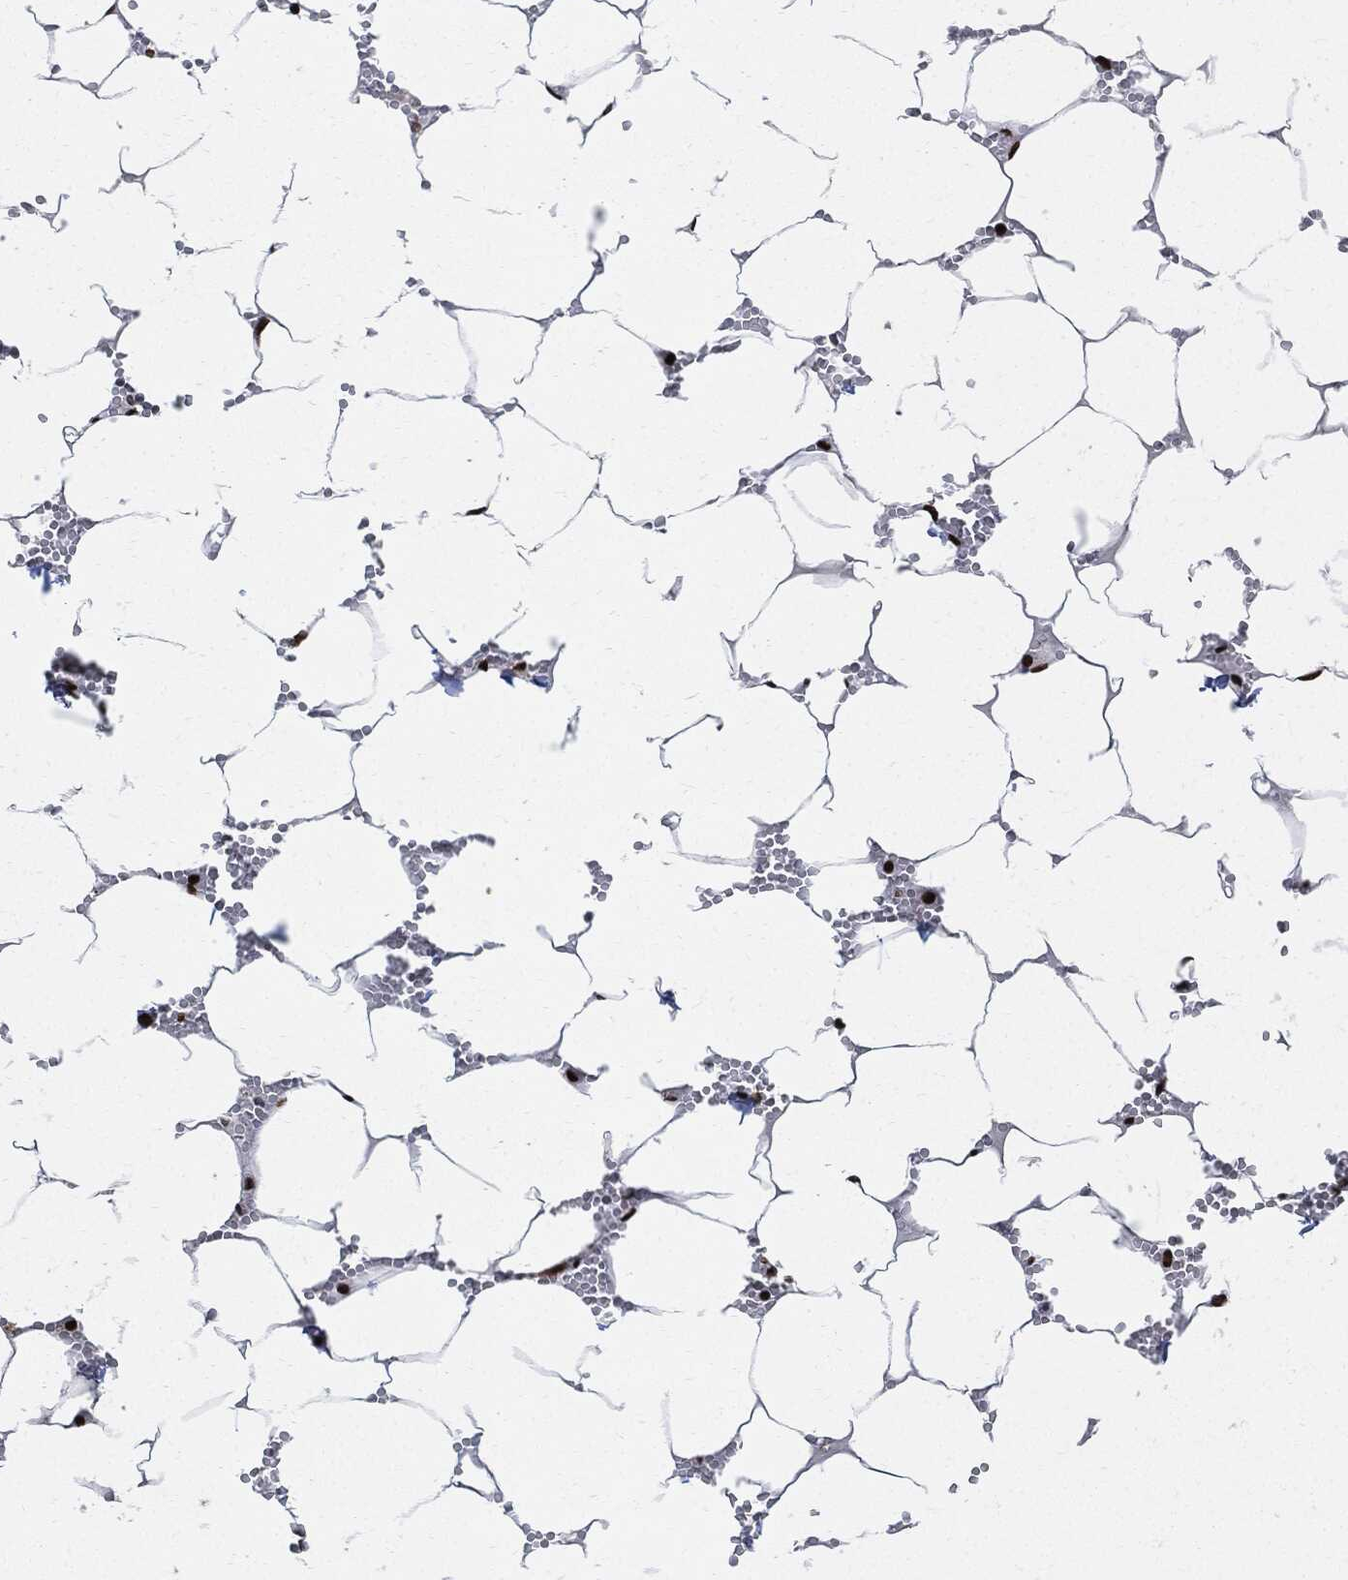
{"staining": {"intensity": "strong", "quantity": ">75%", "location": "nuclear"}, "tissue": "bone marrow", "cell_type": "Hematopoietic cells", "image_type": "normal", "snomed": [{"axis": "morphology", "description": "Normal tissue, NOS"}, {"axis": "topography", "description": "Bone marrow"}], "caption": "Immunohistochemical staining of benign bone marrow shows strong nuclear protein expression in about >75% of hematopoietic cells. The staining was performed using DAB (3,3'-diaminobenzidine), with brown indicating positive protein expression. Nuclei are stained blue with hematoxylin.", "gene": "RECQL", "patient": {"sex": "female", "age": 64}}